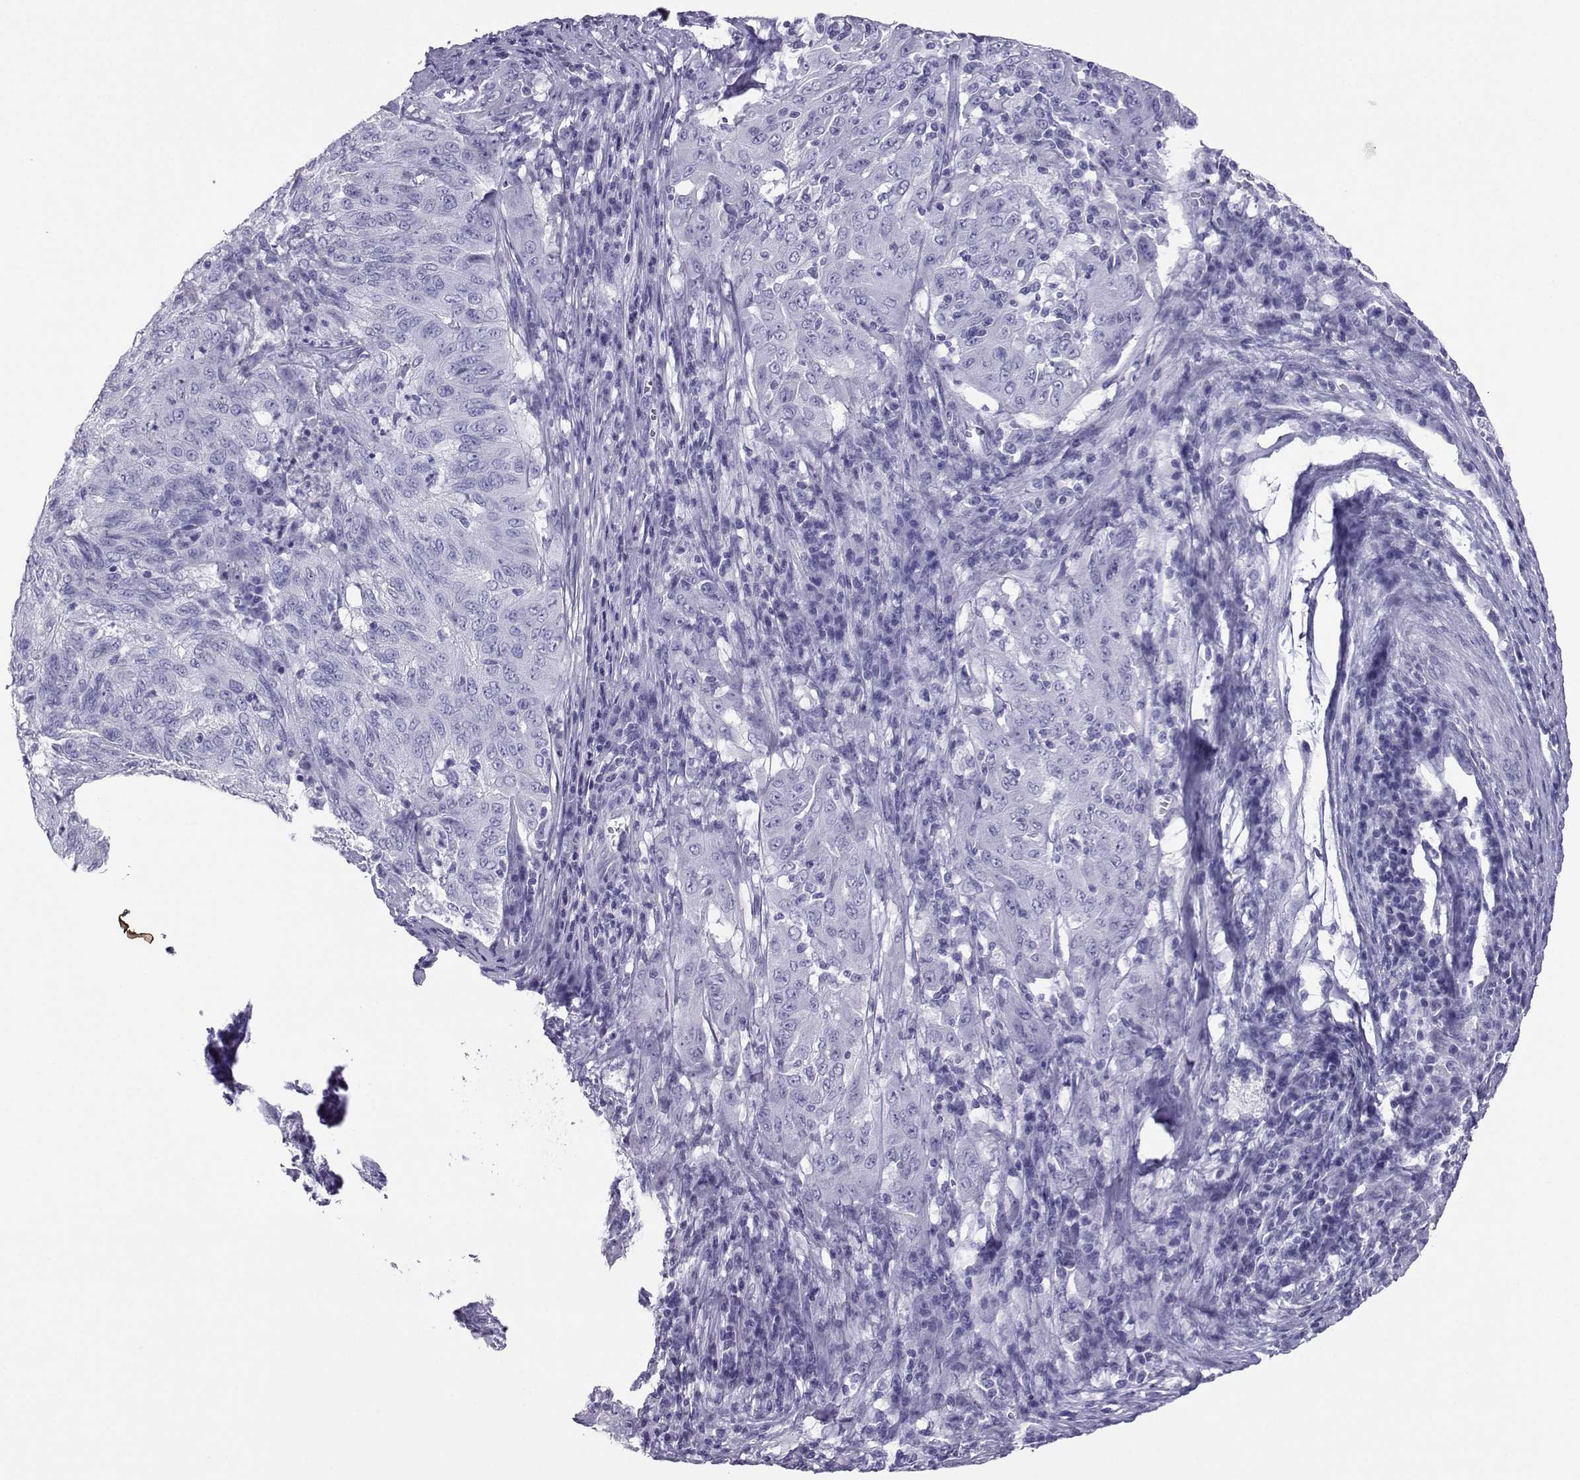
{"staining": {"intensity": "negative", "quantity": "none", "location": "none"}, "tissue": "pancreatic cancer", "cell_type": "Tumor cells", "image_type": "cancer", "snomed": [{"axis": "morphology", "description": "Adenocarcinoma, NOS"}, {"axis": "topography", "description": "Pancreas"}], "caption": "Histopathology image shows no protein expression in tumor cells of pancreatic cancer (adenocarcinoma) tissue. The staining was performed using DAB (3,3'-diaminobenzidine) to visualize the protein expression in brown, while the nuclei were stained in blue with hematoxylin (Magnification: 20x).", "gene": "LORICRIN", "patient": {"sex": "male", "age": 63}}